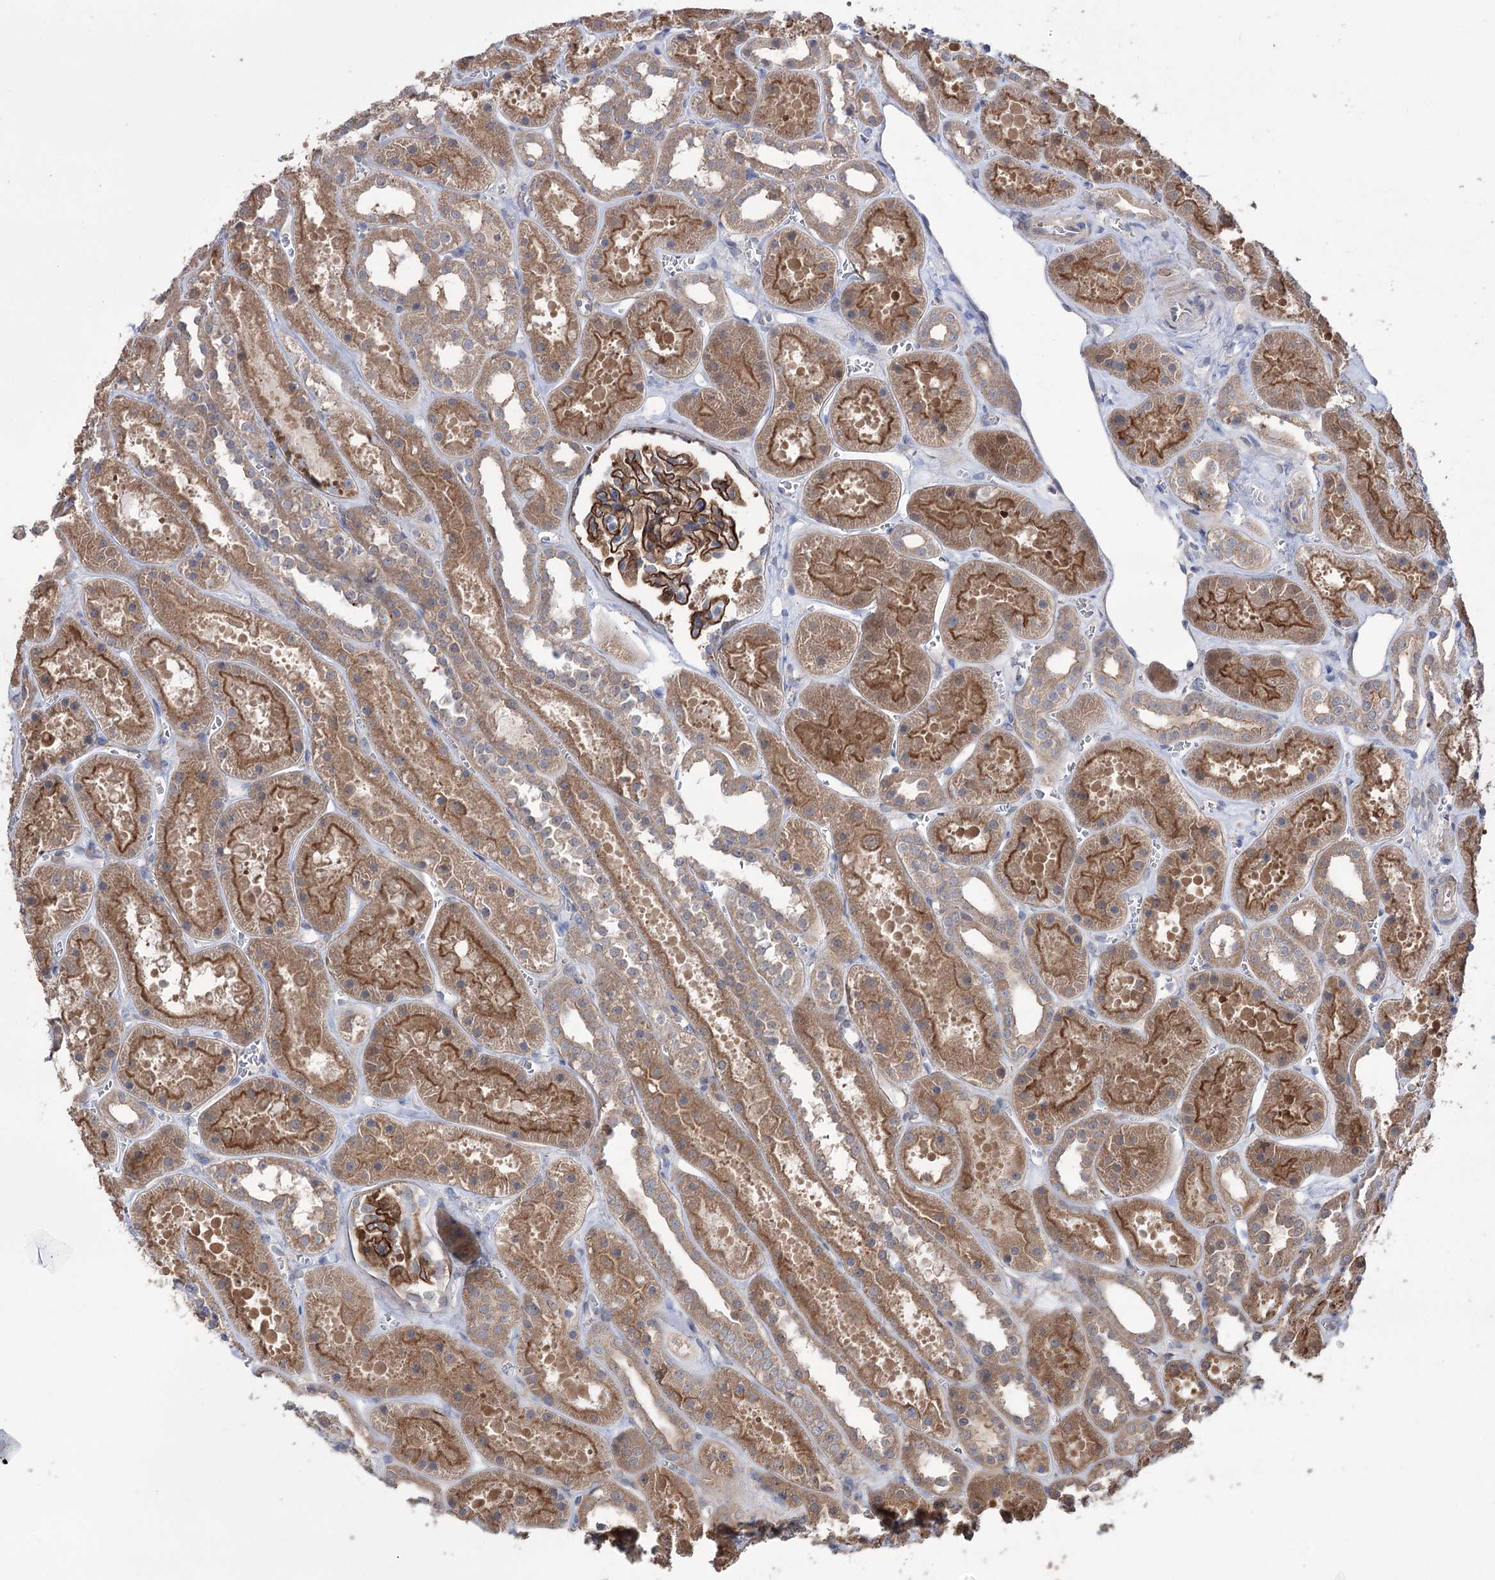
{"staining": {"intensity": "strong", "quantity": ">75%", "location": "cytoplasmic/membranous"}, "tissue": "kidney", "cell_type": "Cells in glomeruli", "image_type": "normal", "snomed": [{"axis": "morphology", "description": "Normal tissue, NOS"}, {"axis": "topography", "description": "Kidney"}], "caption": "Kidney stained with IHC demonstrates strong cytoplasmic/membranous positivity in about >75% of cells in glomeruli.", "gene": "TRIM71", "patient": {"sex": "female", "age": 41}}